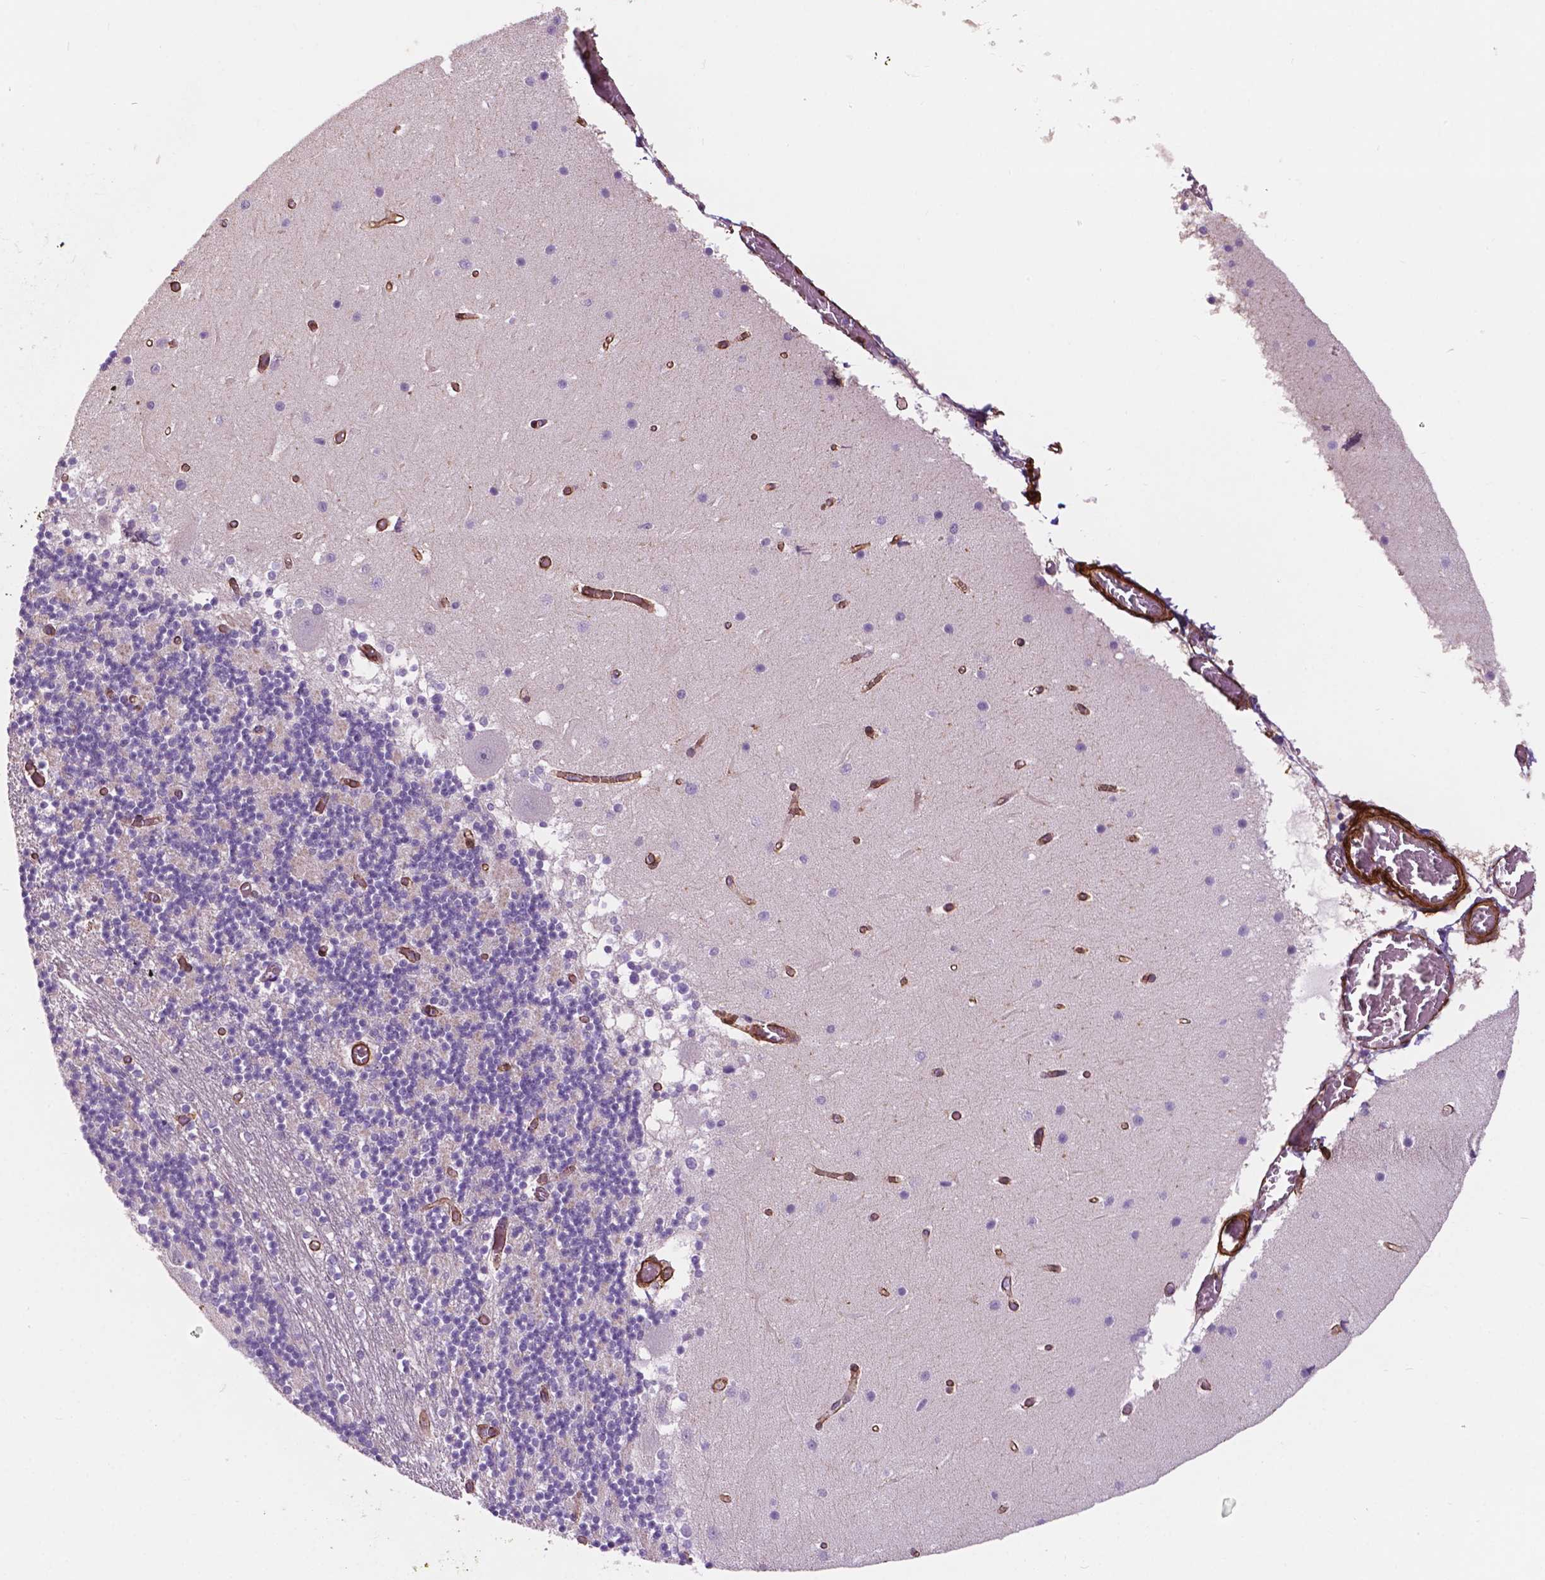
{"staining": {"intensity": "negative", "quantity": "none", "location": "none"}, "tissue": "cerebellum", "cell_type": "Cells in granular layer", "image_type": "normal", "snomed": [{"axis": "morphology", "description": "Normal tissue, NOS"}, {"axis": "topography", "description": "Cerebellum"}], "caption": "This micrograph is of unremarkable cerebellum stained with immunohistochemistry (IHC) to label a protein in brown with the nuclei are counter-stained blue. There is no staining in cells in granular layer.", "gene": "EGFL8", "patient": {"sex": "female", "age": 28}}